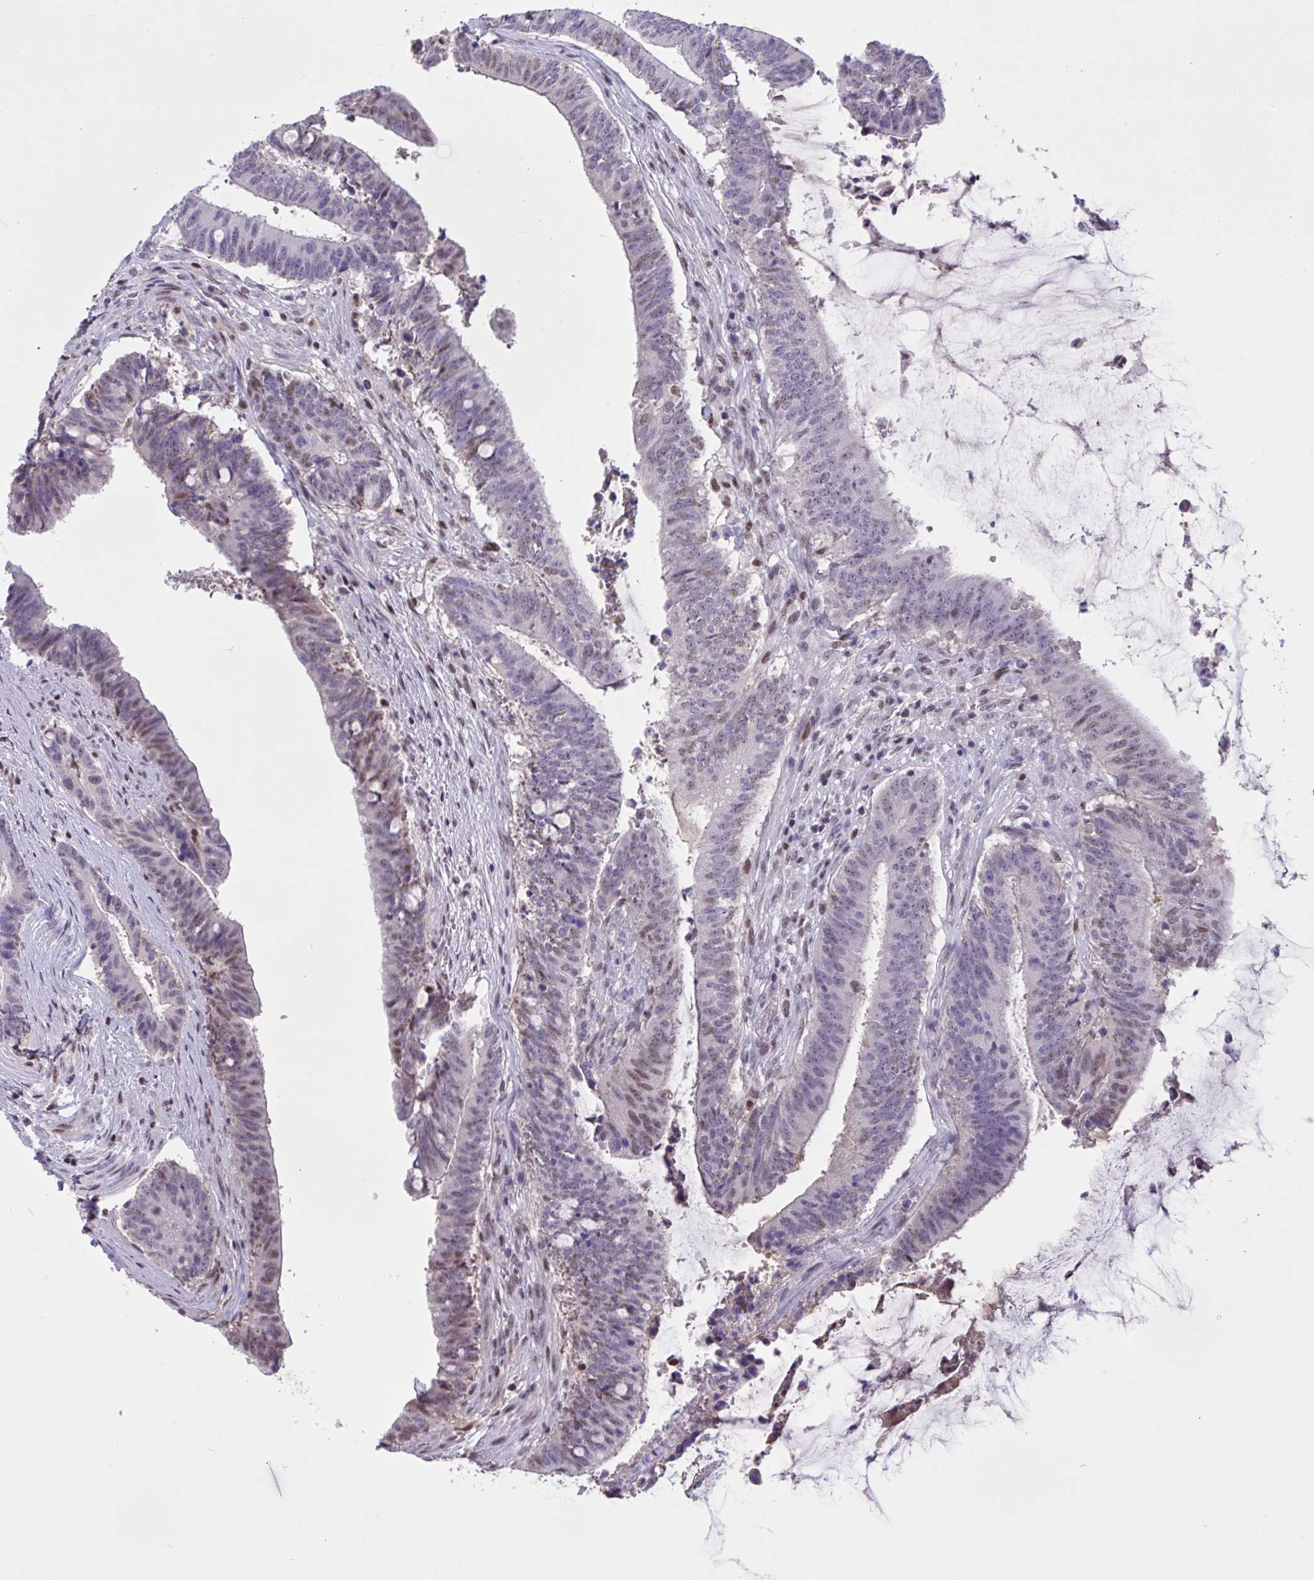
{"staining": {"intensity": "moderate", "quantity": "<25%", "location": "nuclear"}, "tissue": "colorectal cancer", "cell_type": "Tumor cells", "image_type": "cancer", "snomed": [{"axis": "morphology", "description": "Adenocarcinoma, NOS"}, {"axis": "topography", "description": "Colon"}], "caption": "The histopathology image displays a brown stain indicating the presence of a protein in the nuclear of tumor cells in colorectal cancer (adenocarcinoma).", "gene": "RBL1", "patient": {"sex": "female", "age": 43}}